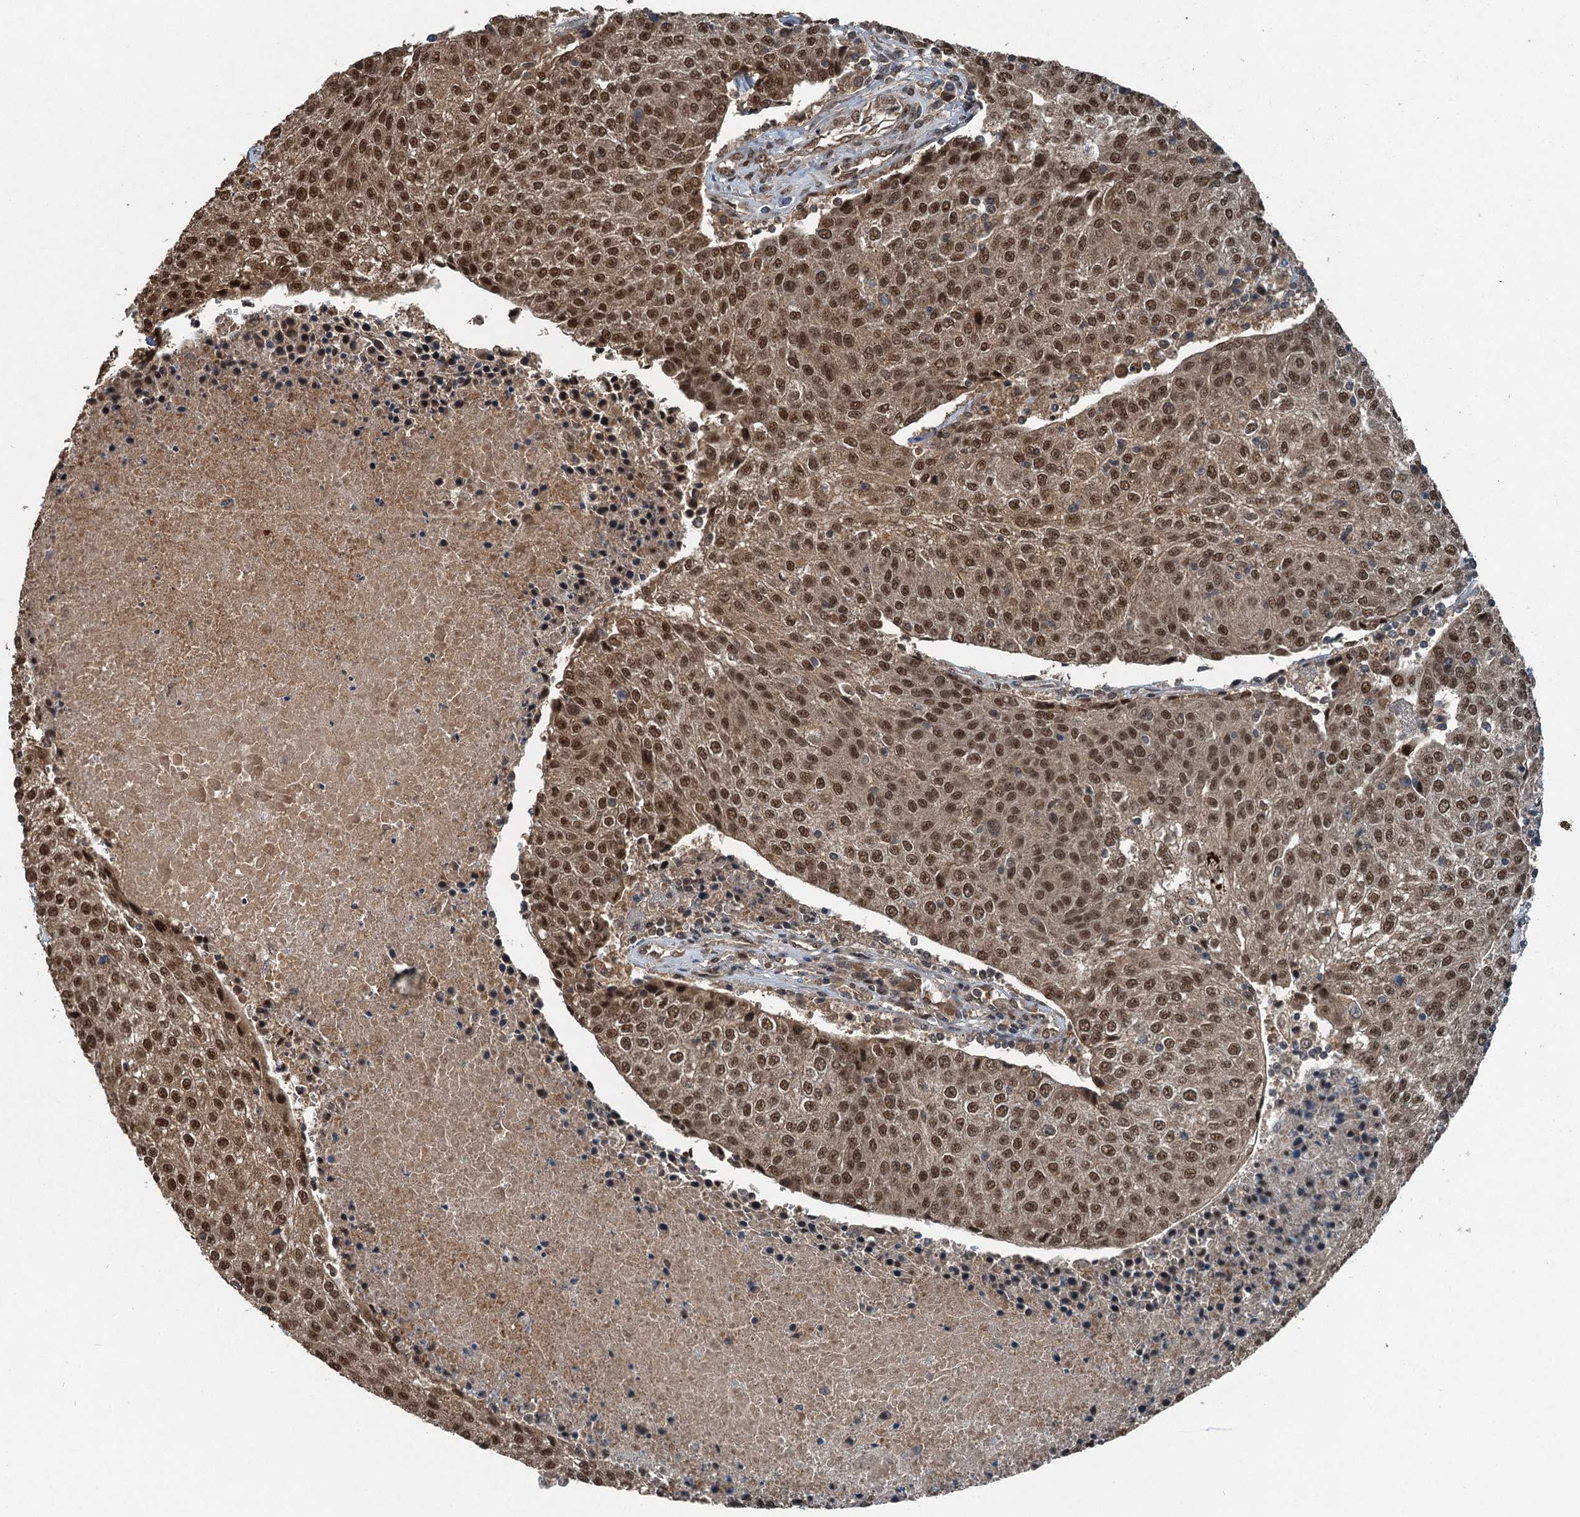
{"staining": {"intensity": "moderate", "quantity": ">75%", "location": "cytoplasmic/membranous,nuclear"}, "tissue": "urothelial cancer", "cell_type": "Tumor cells", "image_type": "cancer", "snomed": [{"axis": "morphology", "description": "Urothelial carcinoma, High grade"}, {"axis": "topography", "description": "Urinary bladder"}], "caption": "This image reveals IHC staining of human urothelial cancer, with medium moderate cytoplasmic/membranous and nuclear positivity in approximately >75% of tumor cells.", "gene": "UBXN6", "patient": {"sex": "female", "age": 85}}